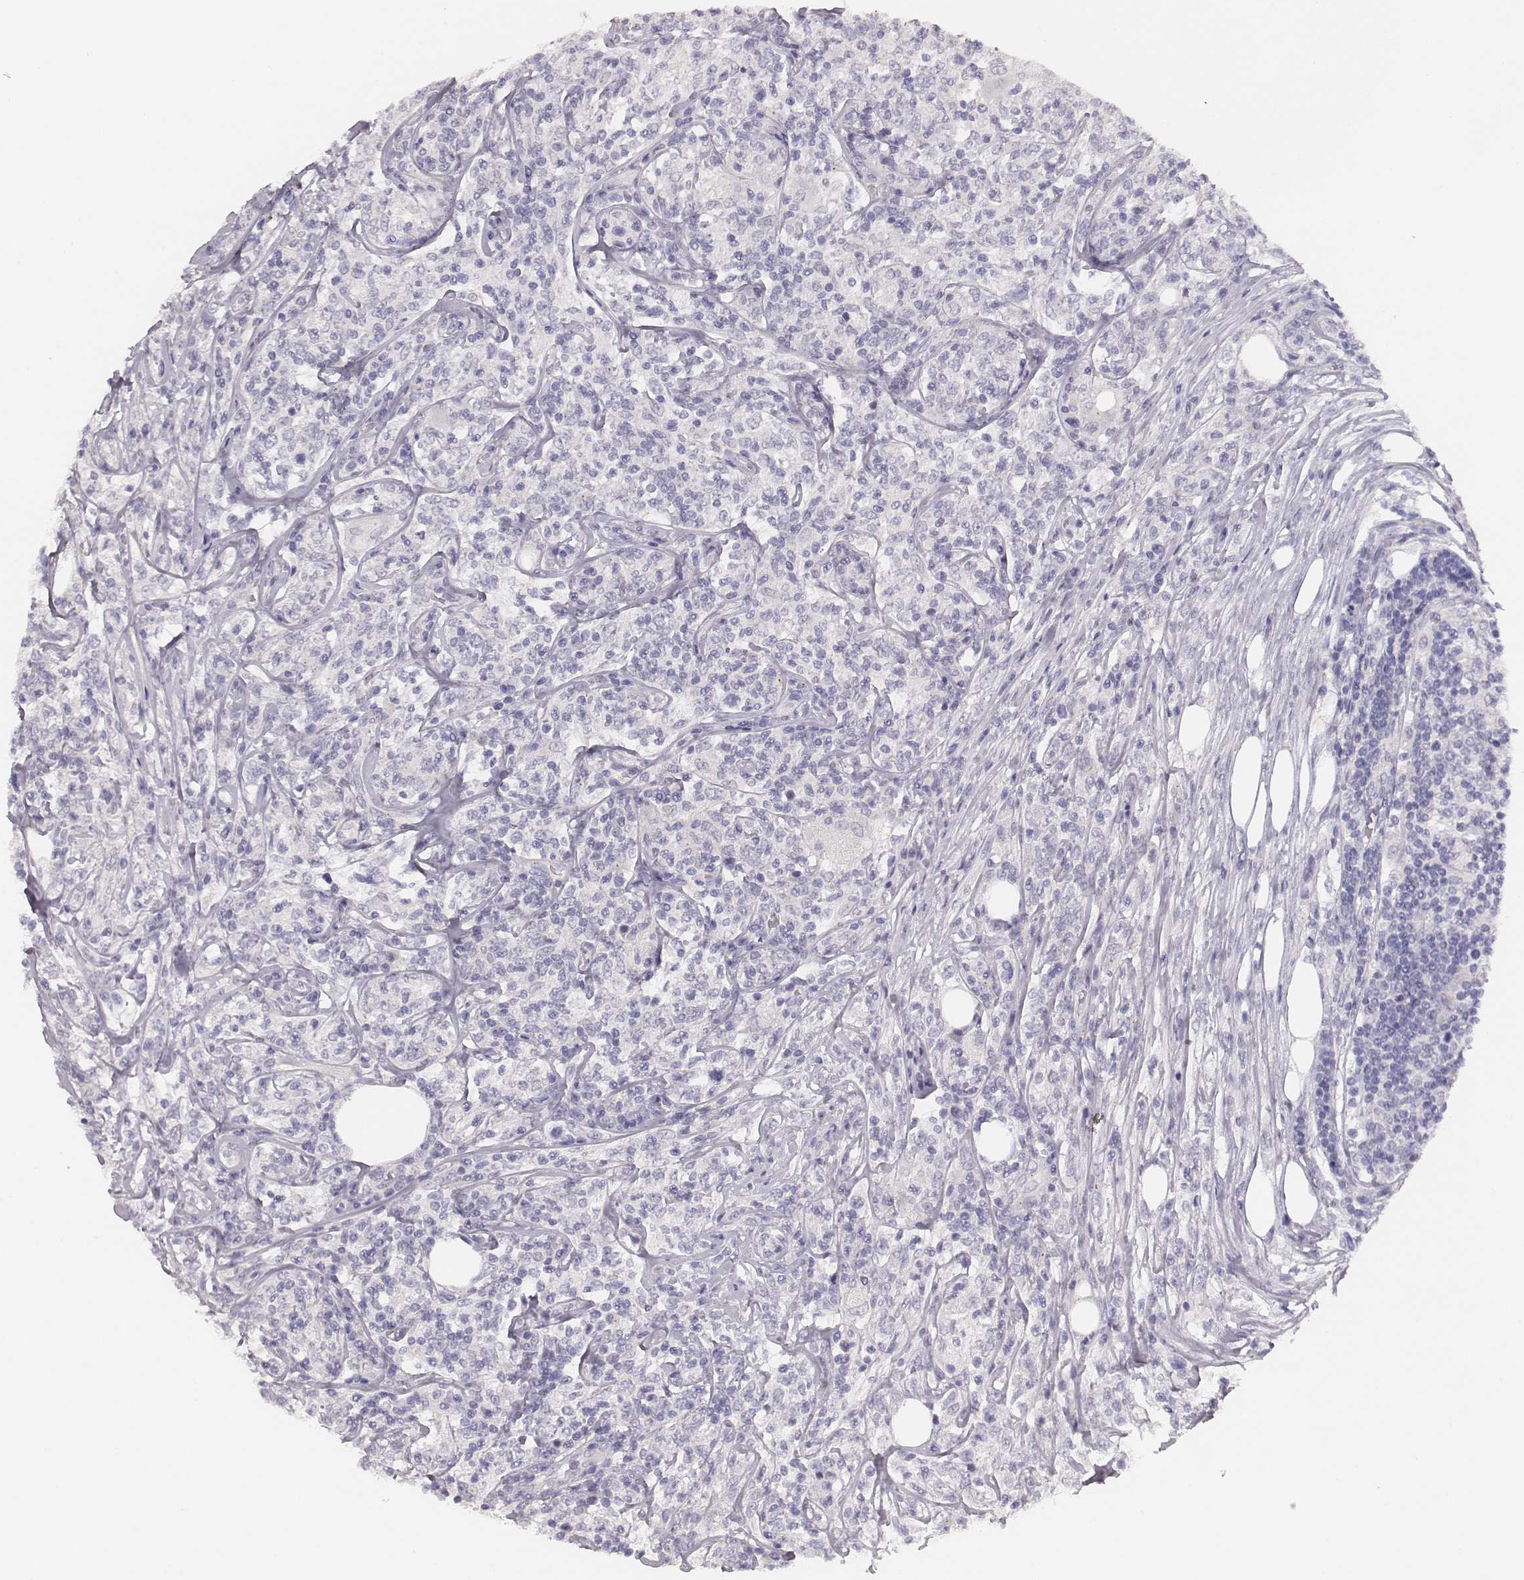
{"staining": {"intensity": "negative", "quantity": "none", "location": "none"}, "tissue": "lymphoma", "cell_type": "Tumor cells", "image_type": "cancer", "snomed": [{"axis": "morphology", "description": "Malignant lymphoma, non-Hodgkin's type, High grade"}, {"axis": "topography", "description": "Lymph node"}], "caption": "Tumor cells show no significant positivity in high-grade malignant lymphoma, non-Hodgkin's type. (IHC, brightfield microscopy, high magnification).", "gene": "MYH6", "patient": {"sex": "female", "age": 84}}